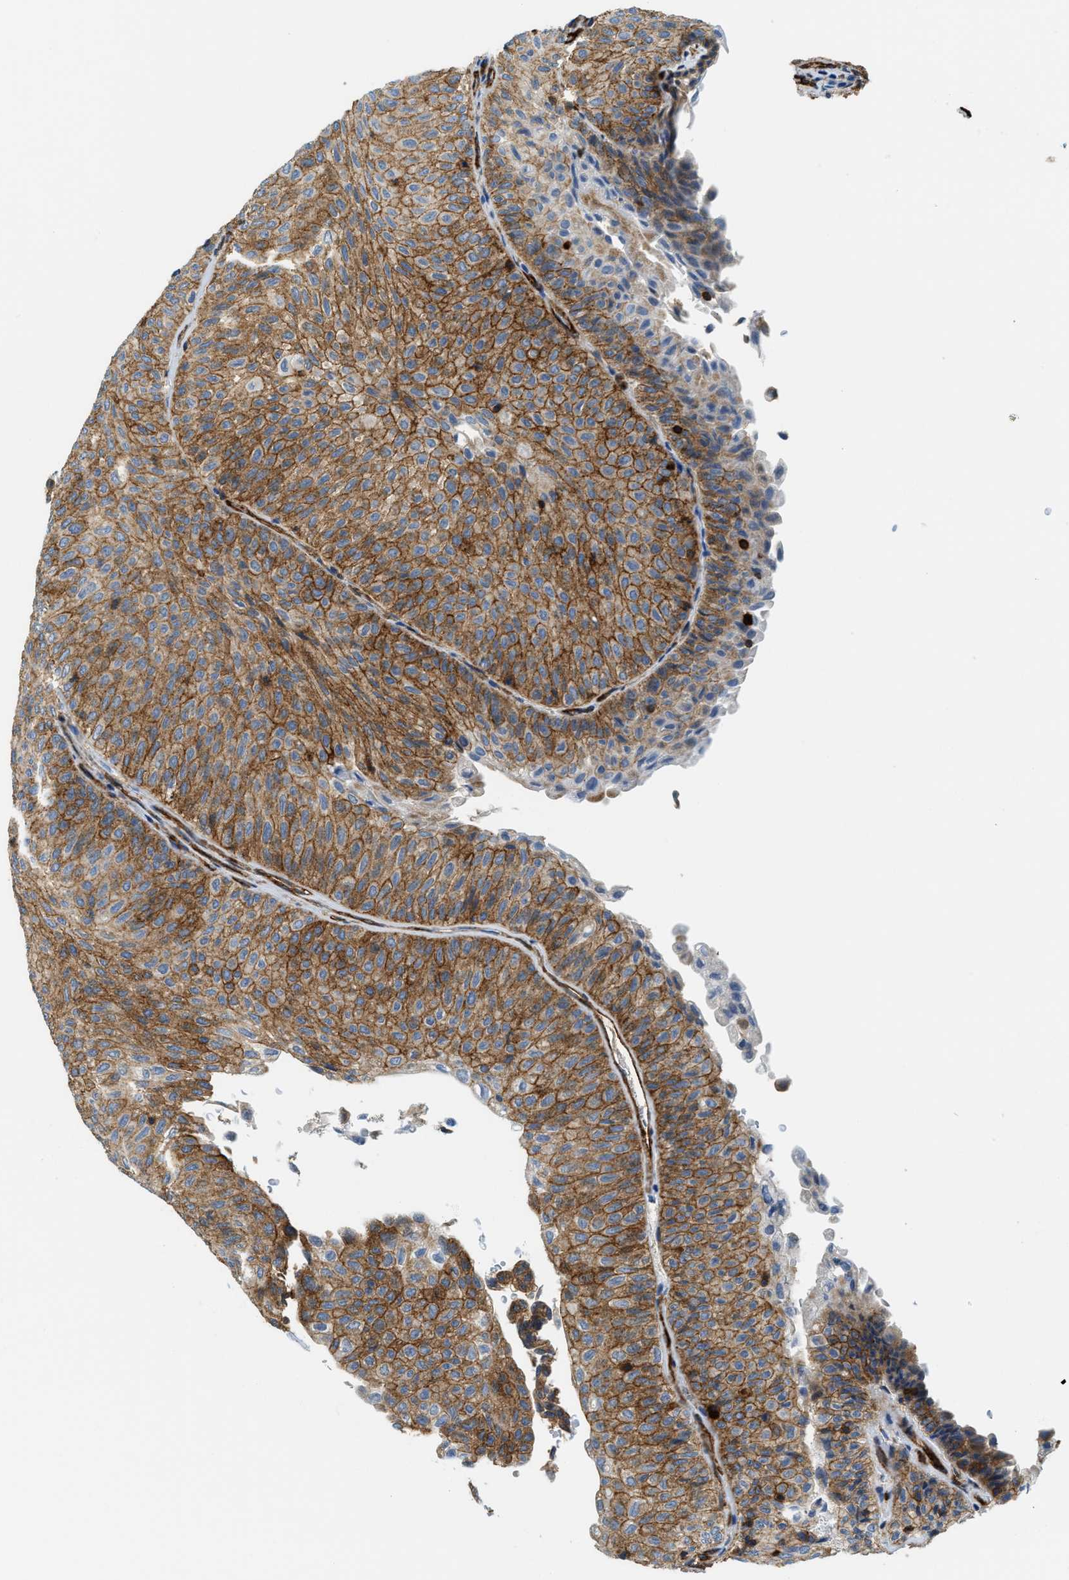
{"staining": {"intensity": "moderate", "quantity": ">75%", "location": "cytoplasmic/membranous"}, "tissue": "urothelial cancer", "cell_type": "Tumor cells", "image_type": "cancer", "snomed": [{"axis": "morphology", "description": "Urothelial carcinoma, Low grade"}, {"axis": "topography", "description": "Urinary bladder"}], "caption": "Low-grade urothelial carcinoma stained with a protein marker demonstrates moderate staining in tumor cells.", "gene": "HIP1", "patient": {"sex": "male", "age": 78}}